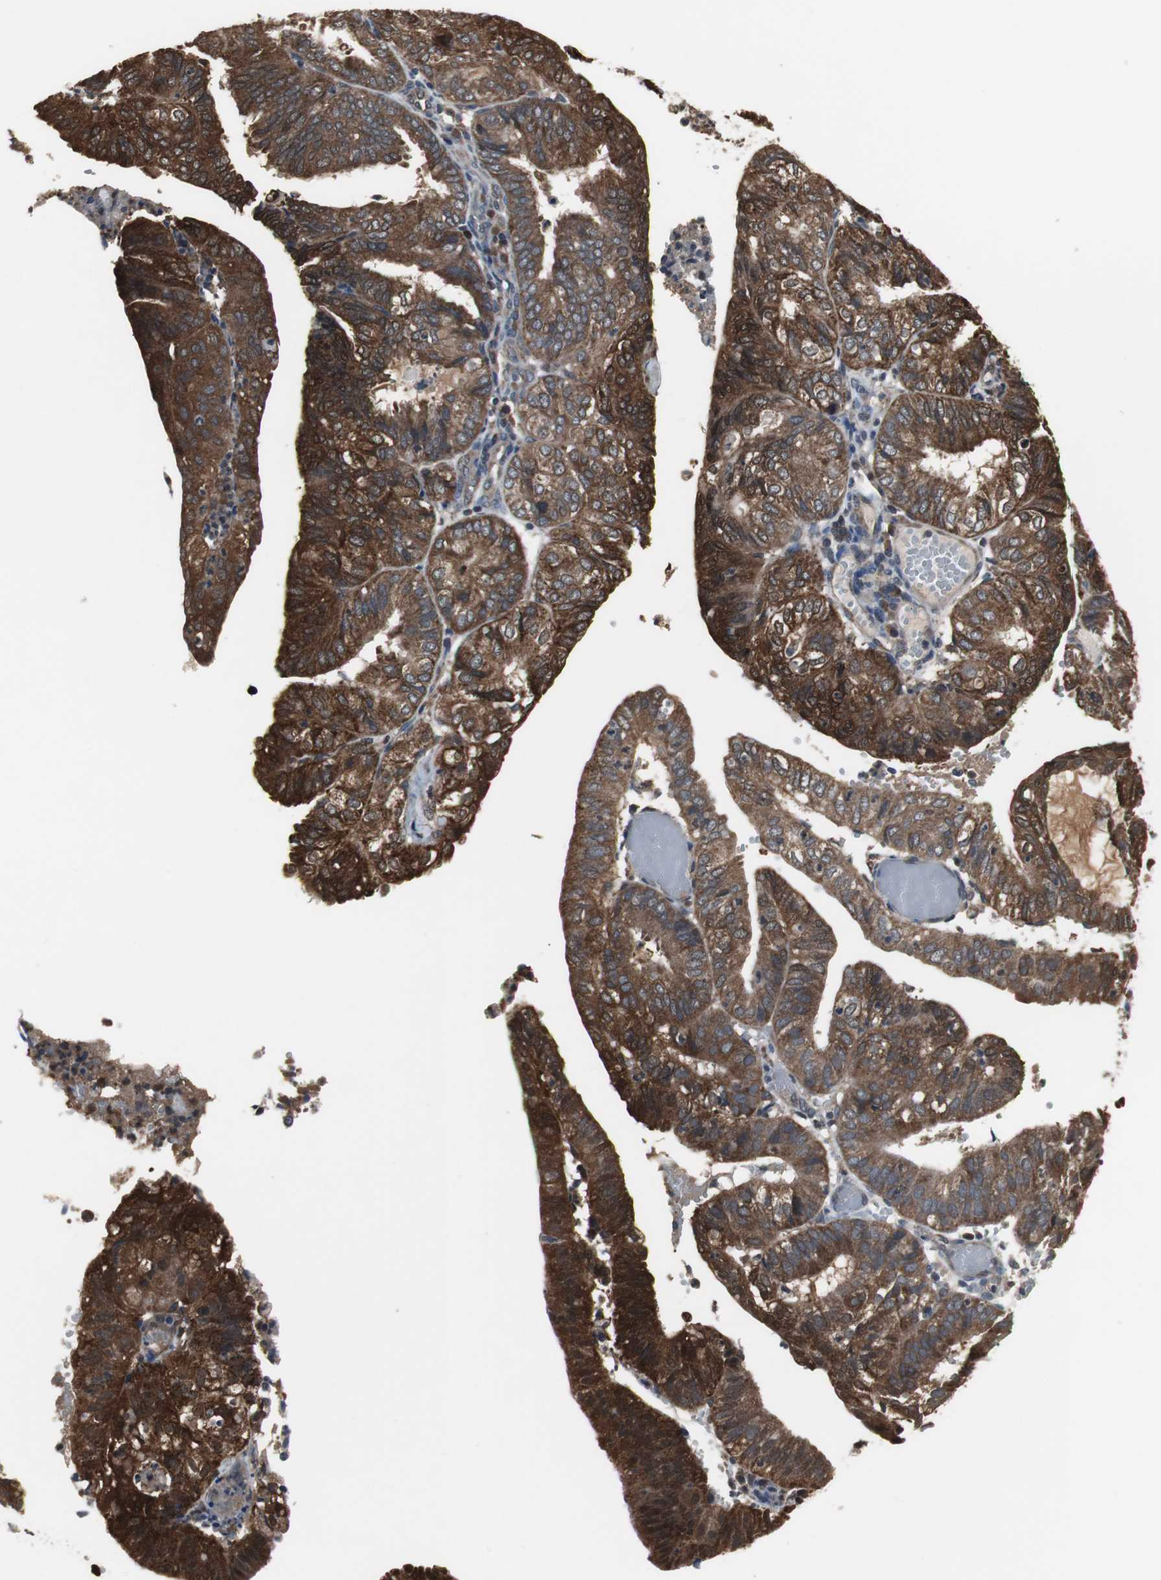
{"staining": {"intensity": "strong", "quantity": ">75%", "location": "cytoplasmic/membranous"}, "tissue": "endometrial cancer", "cell_type": "Tumor cells", "image_type": "cancer", "snomed": [{"axis": "morphology", "description": "Adenocarcinoma, NOS"}, {"axis": "topography", "description": "Uterus"}], "caption": "Endometrial adenocarcinoma was stained to show a protein in brown. There is high levels of strong cytoplasmic/membranous staining in approximately >75% of tumor cells. Nuclei are stained in blue.", "gene": "ZSCAN22", "patient": {"sex": "female", "age": 60}}